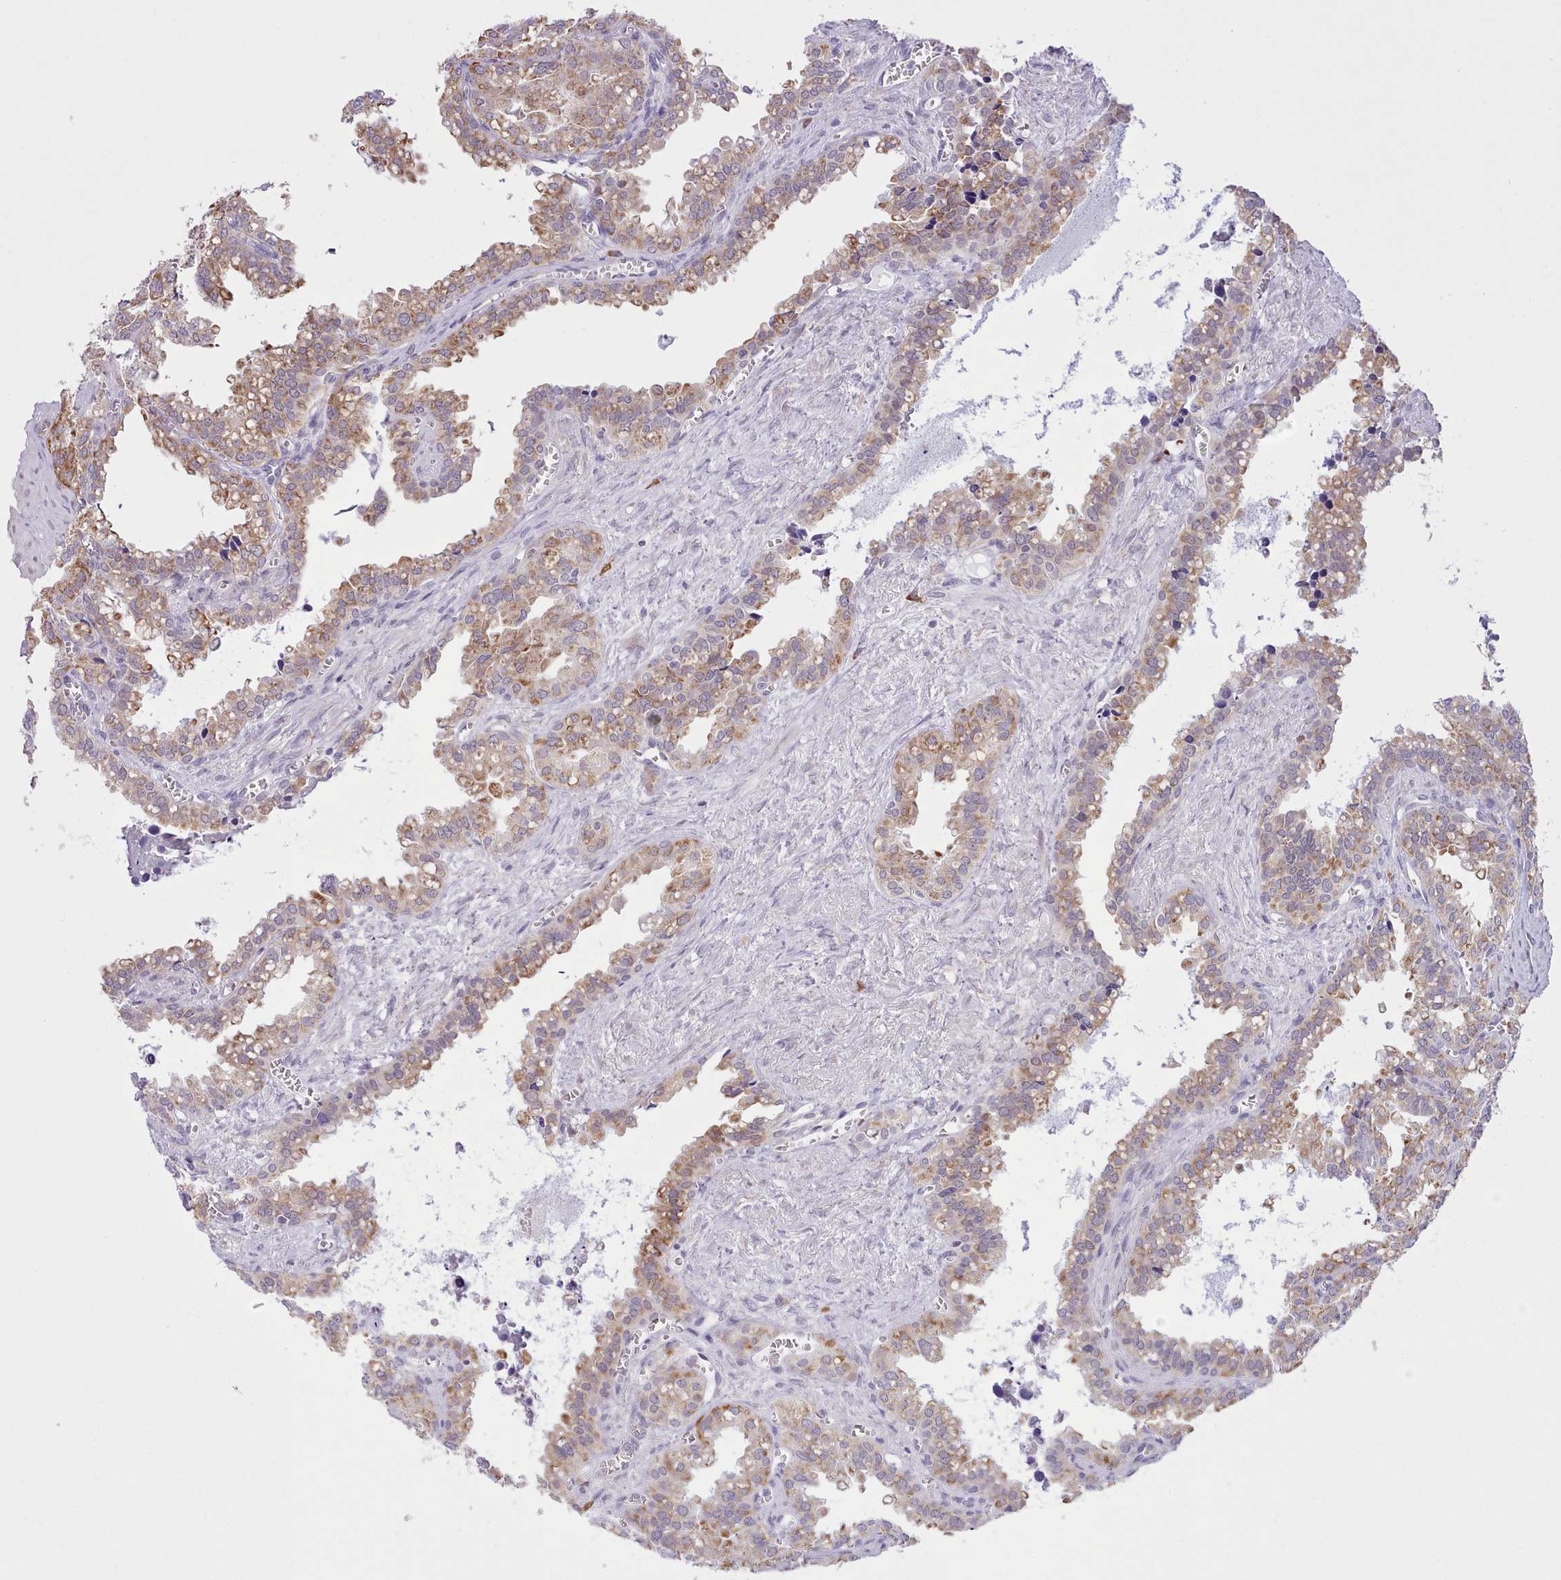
{"staining": {"intensity": "strong", "quantity": ">75%", "location": "cytoplasmic/membranous"}, "tissue": "seminal vesicle", "cell_type": "Glandular cells", "image_type": "normal", "snomed": [{"axis": "morphology", "description": "Normal tissue, NOS"}, {"axis": "topography", "description": "Prostate"}, {"axis": "topography", "description": "Seminal veicle"}], "caption": "Immunohistochemistry of normal human seminal vesicle displays high levels of strong cytoplasmic/membranous positivity in about >75% of glandular cells. Using DAB (3,3'-diaminobenzidine) (brown) and hematoxylin (blue) stains, captured at high magnification using brightfield microscopy.", "gene": "SEC61B", "patient": {"sex": "male", "age": 51}}